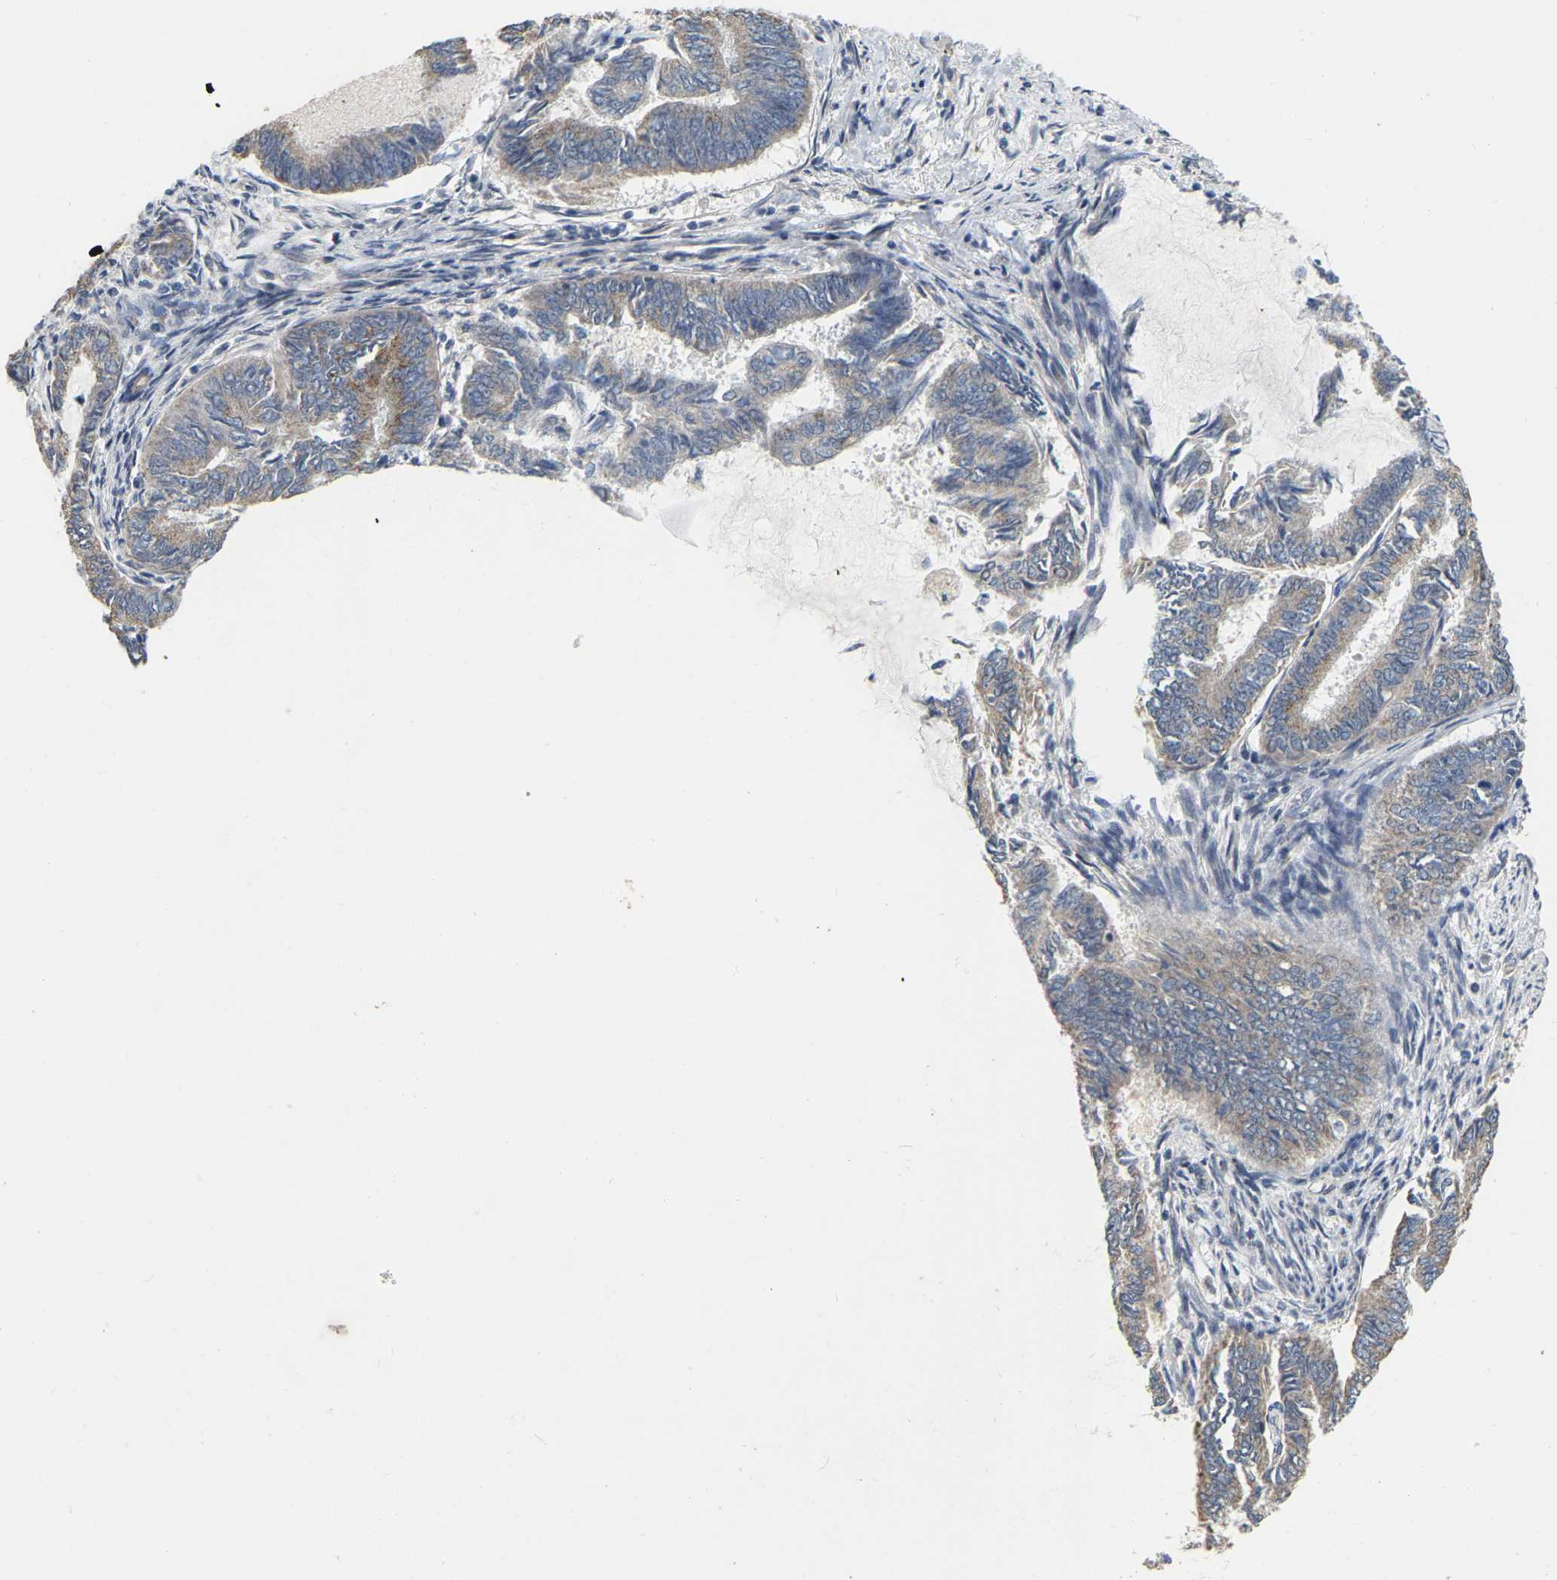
{"staining": {"intensity": "moderate", "quantity": "<25%", "location": "cytoplasmic/membranous"}, "tissue": "endometrial cancer", "cell_type": "Tumor cells", "image_type": "cancer", "snomed": [{"axis": "morphology", "description": "Adenocarcinoma, NOS"}, {"axis": "topography", "description": "Endometrium"}], "caption": "Immunohistochemistry (IHC) of endometrial adenocarcinoma demonstrates low levels of moderate cytoplasmic/membranous expression in approximately <25% of tumor cells. Nuclei are stained in blue.", "gene": "SSH1", "patient": {"sex": "female", "age": 86}}